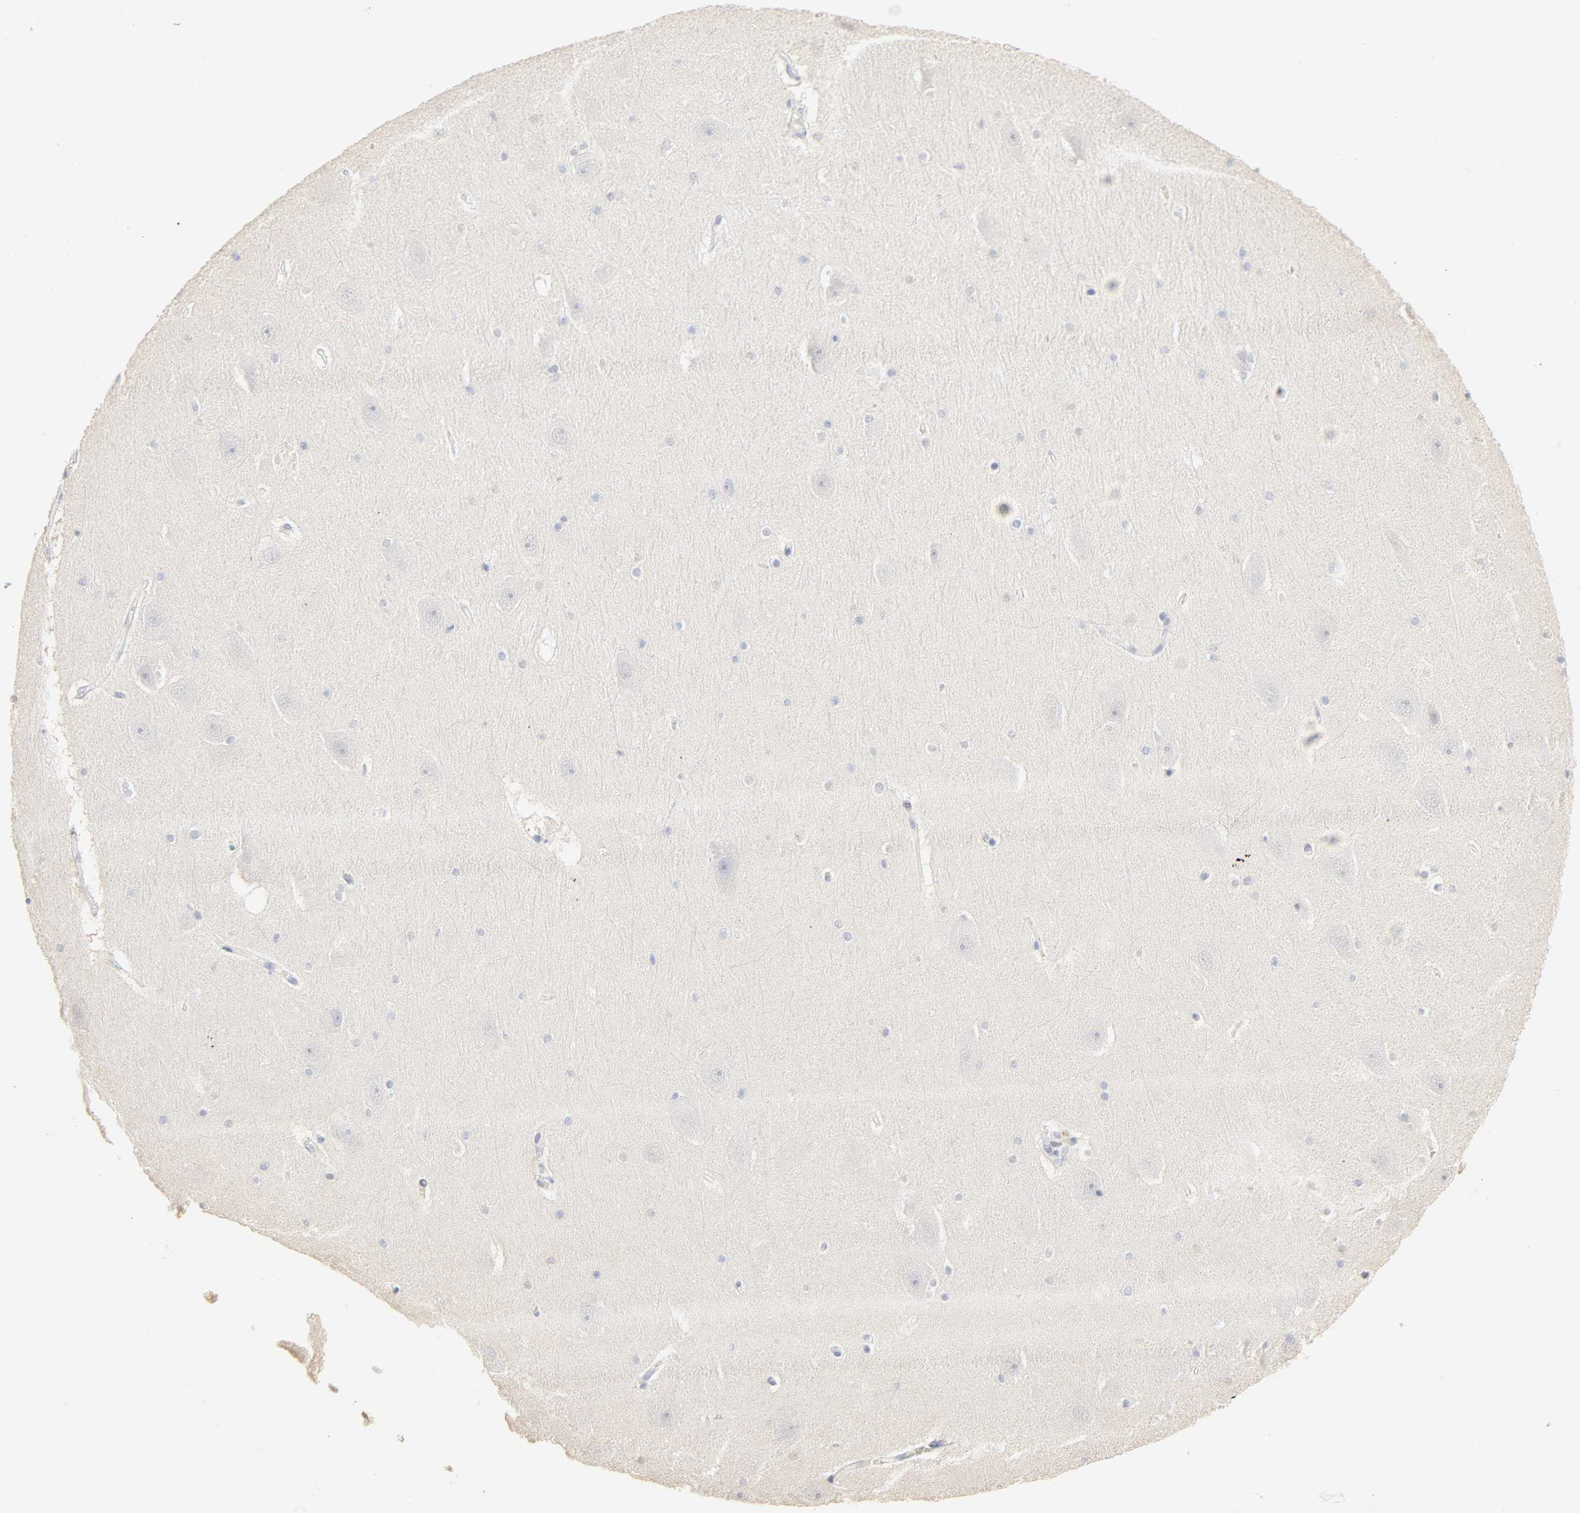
{"staining": {"intensity": "negative", "quantity": "none", "location": "none"}, "tissue": "hippocampus", "cell_type": "Glial cells", "image_type": "normal", "snomed": [{"axis": "morphology", "description": "Normal tissue, NOS"}, {"axis": "topography", "description": "Hippocampus"}], "caption": "This is a image of immunohistochemistry staining of normal hippocampus, which shows no expression in glial cells. (Brightfield microscopy of DAB immunohistochemistry (IHC) at high magnification).", "gene": "FCGBP", "patient": {"sex": "male", "age": 45}}